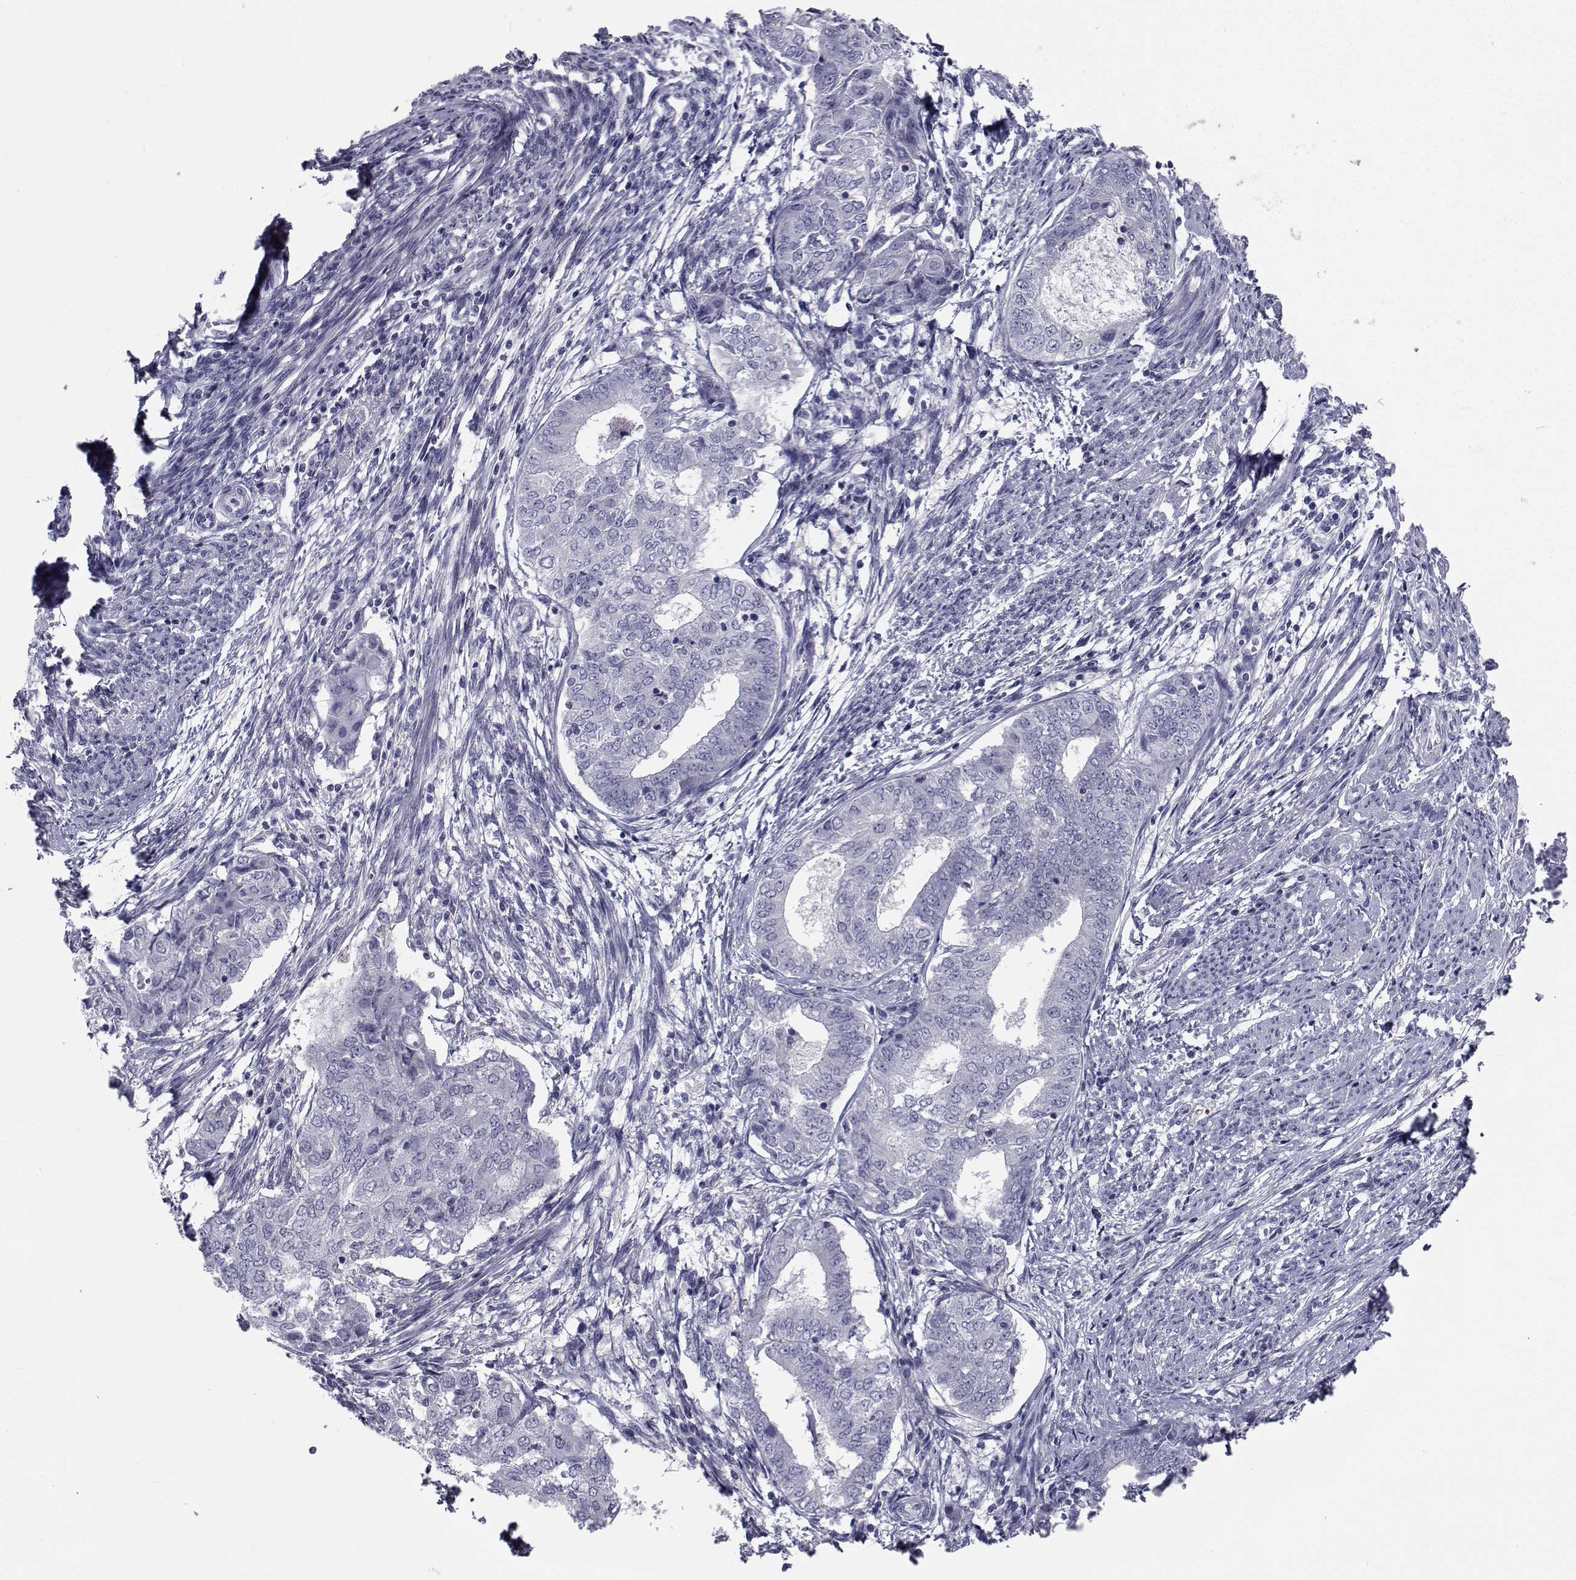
{"staining": {"intensity": "negative", "quantity": "none", "location": "none"}, "tissue": "endometrial cancer", "cell_type": "Tumor cells", "image_type": "cancer", "snomed": [{"axis": "morphology", "description": "Adenocarcinoma, NOS"}, {"axis": "topography", "description": "Endometrium"}], "caption": "A high-resolution micrograph shows immunohistochemistry staining of endometrial adenocarcinoma, which shows no significant positivity in tumor cells.", "gene": "CHRNA1", "patient": {"sex": "female", "age": 62}}